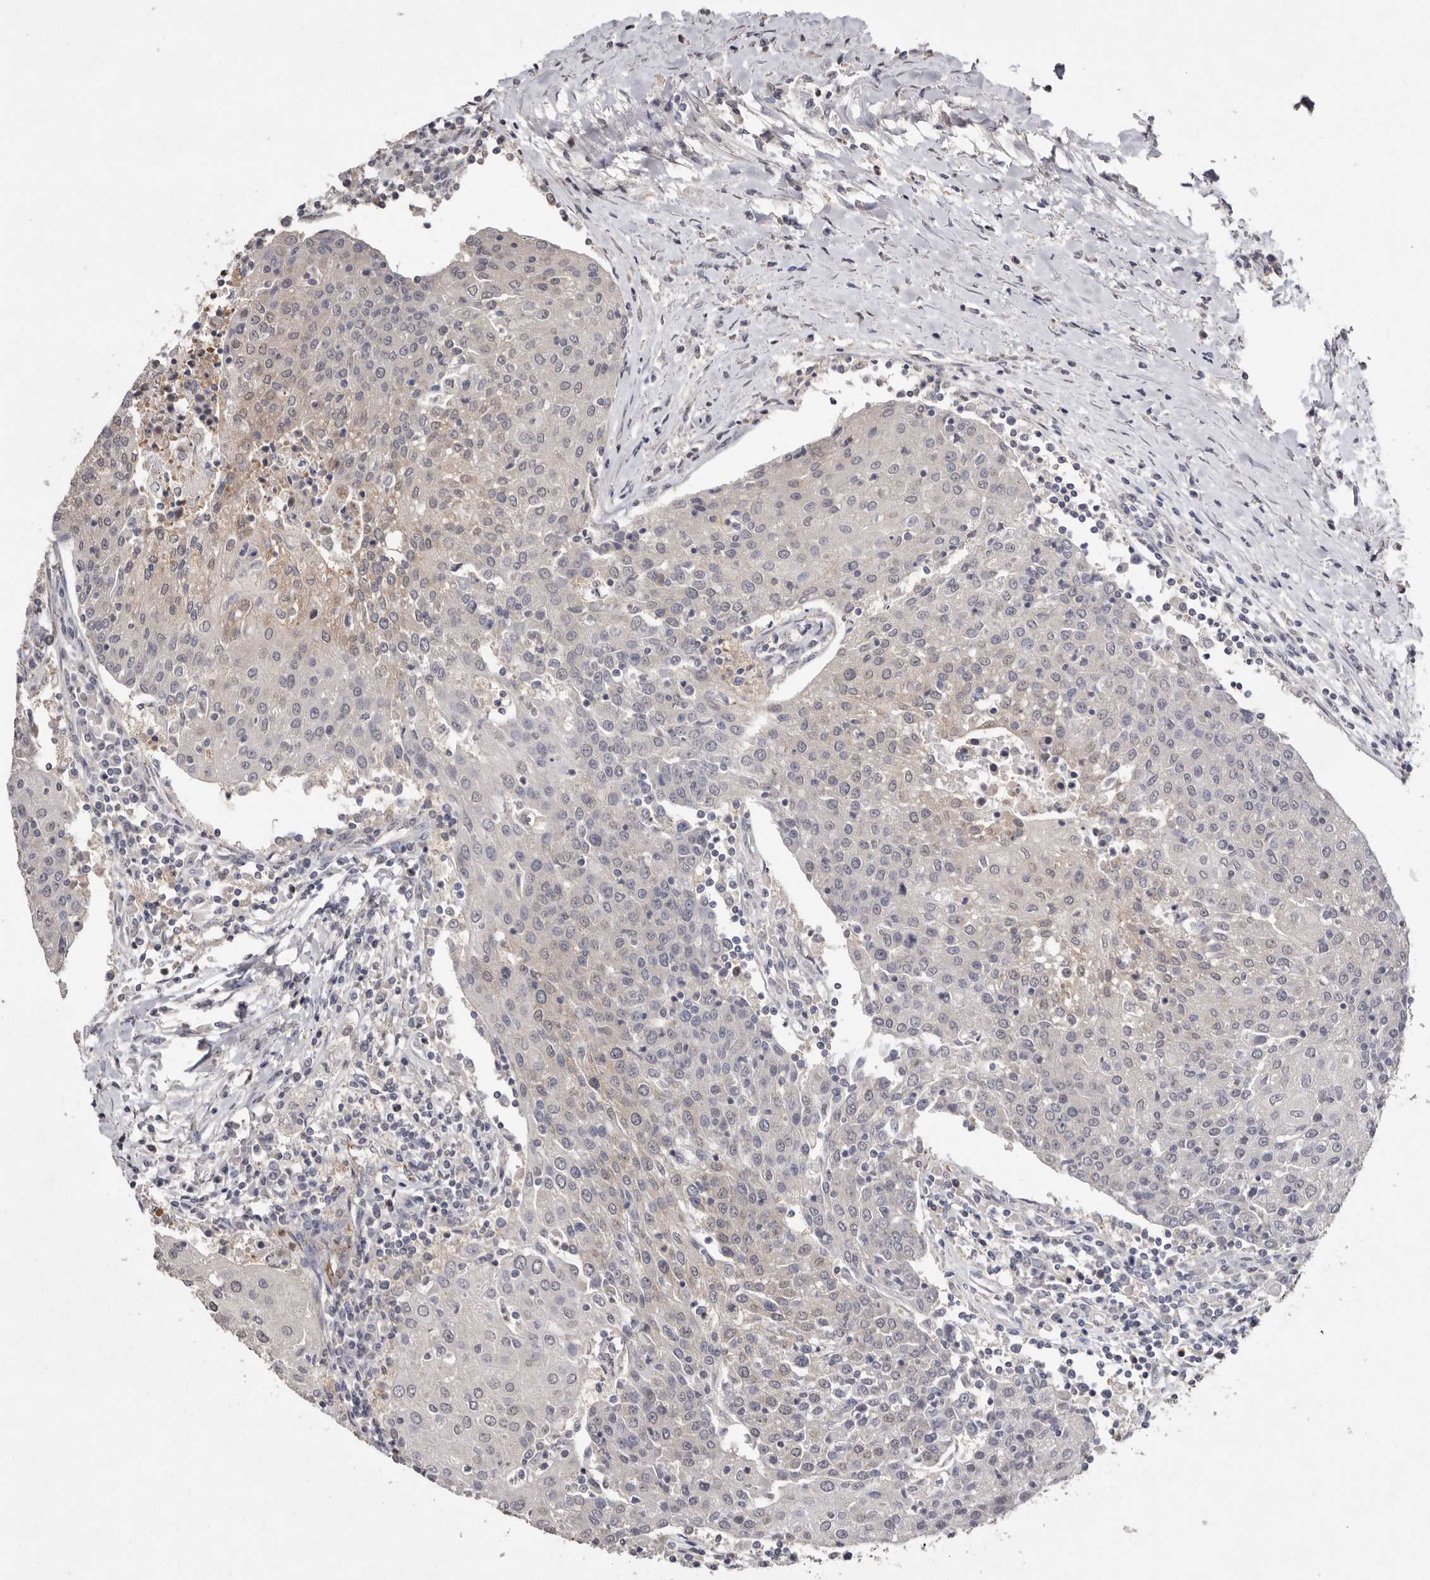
{"staining": {"intensity": "weak", "quantity": "<25%", "location": "cytoplasmic/membranous"}, "tissue": "urothelial cancer", "cell_type": "Tumor cells", "image_type": "cancer", "snomed": [{"axis": "morphology", "description": "Urothelial carcinoma, High grade"}, {"axis": "topography", "description": "Urinary bladder"}], "caption": "The histopathology image reveals no significant positivity in tumor cells of urothelial cancer.", "gene": "SULT1E1", "patient": {"sex": "female", "age": 85}}